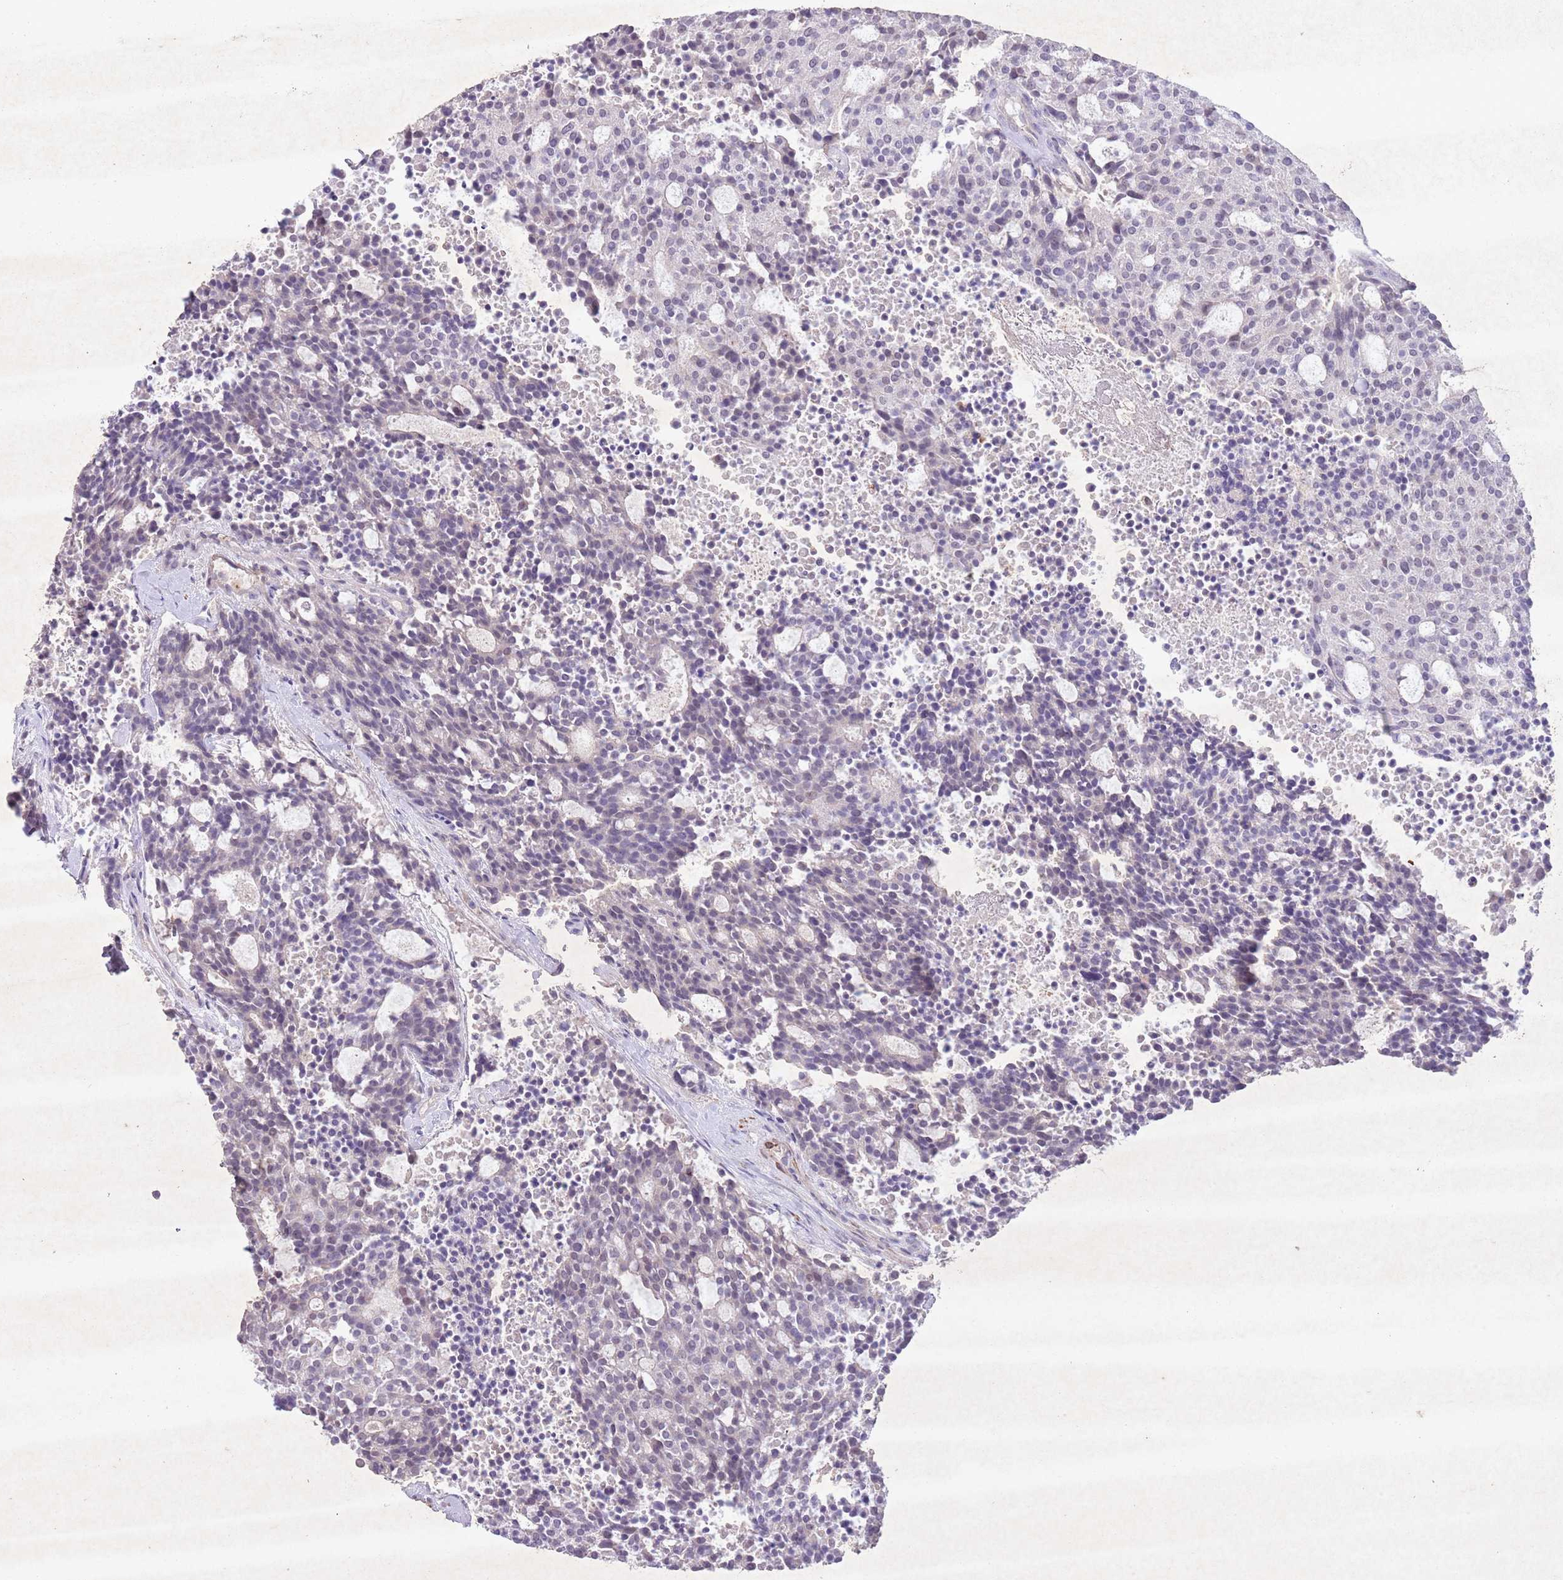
{"staining": {"intensity": "negative", "quantity": "none", "location": "none"}, "tissue": "carcinoid", "cell_type": "Tumor cells", "image_type": "cancer", "snomed": [{"axis": "morphology", "description": "Carcinoid, malignant, NOS"}, {"axis": "topography", "description": "Pancreas"}], "caption": "A high-resolution image shows IHC staining of carcinoid (malignant), which demonstrates no significant staining in tumor cells.", "gene": "CCNI", "patient": {"sex": "female", "age": 54}}